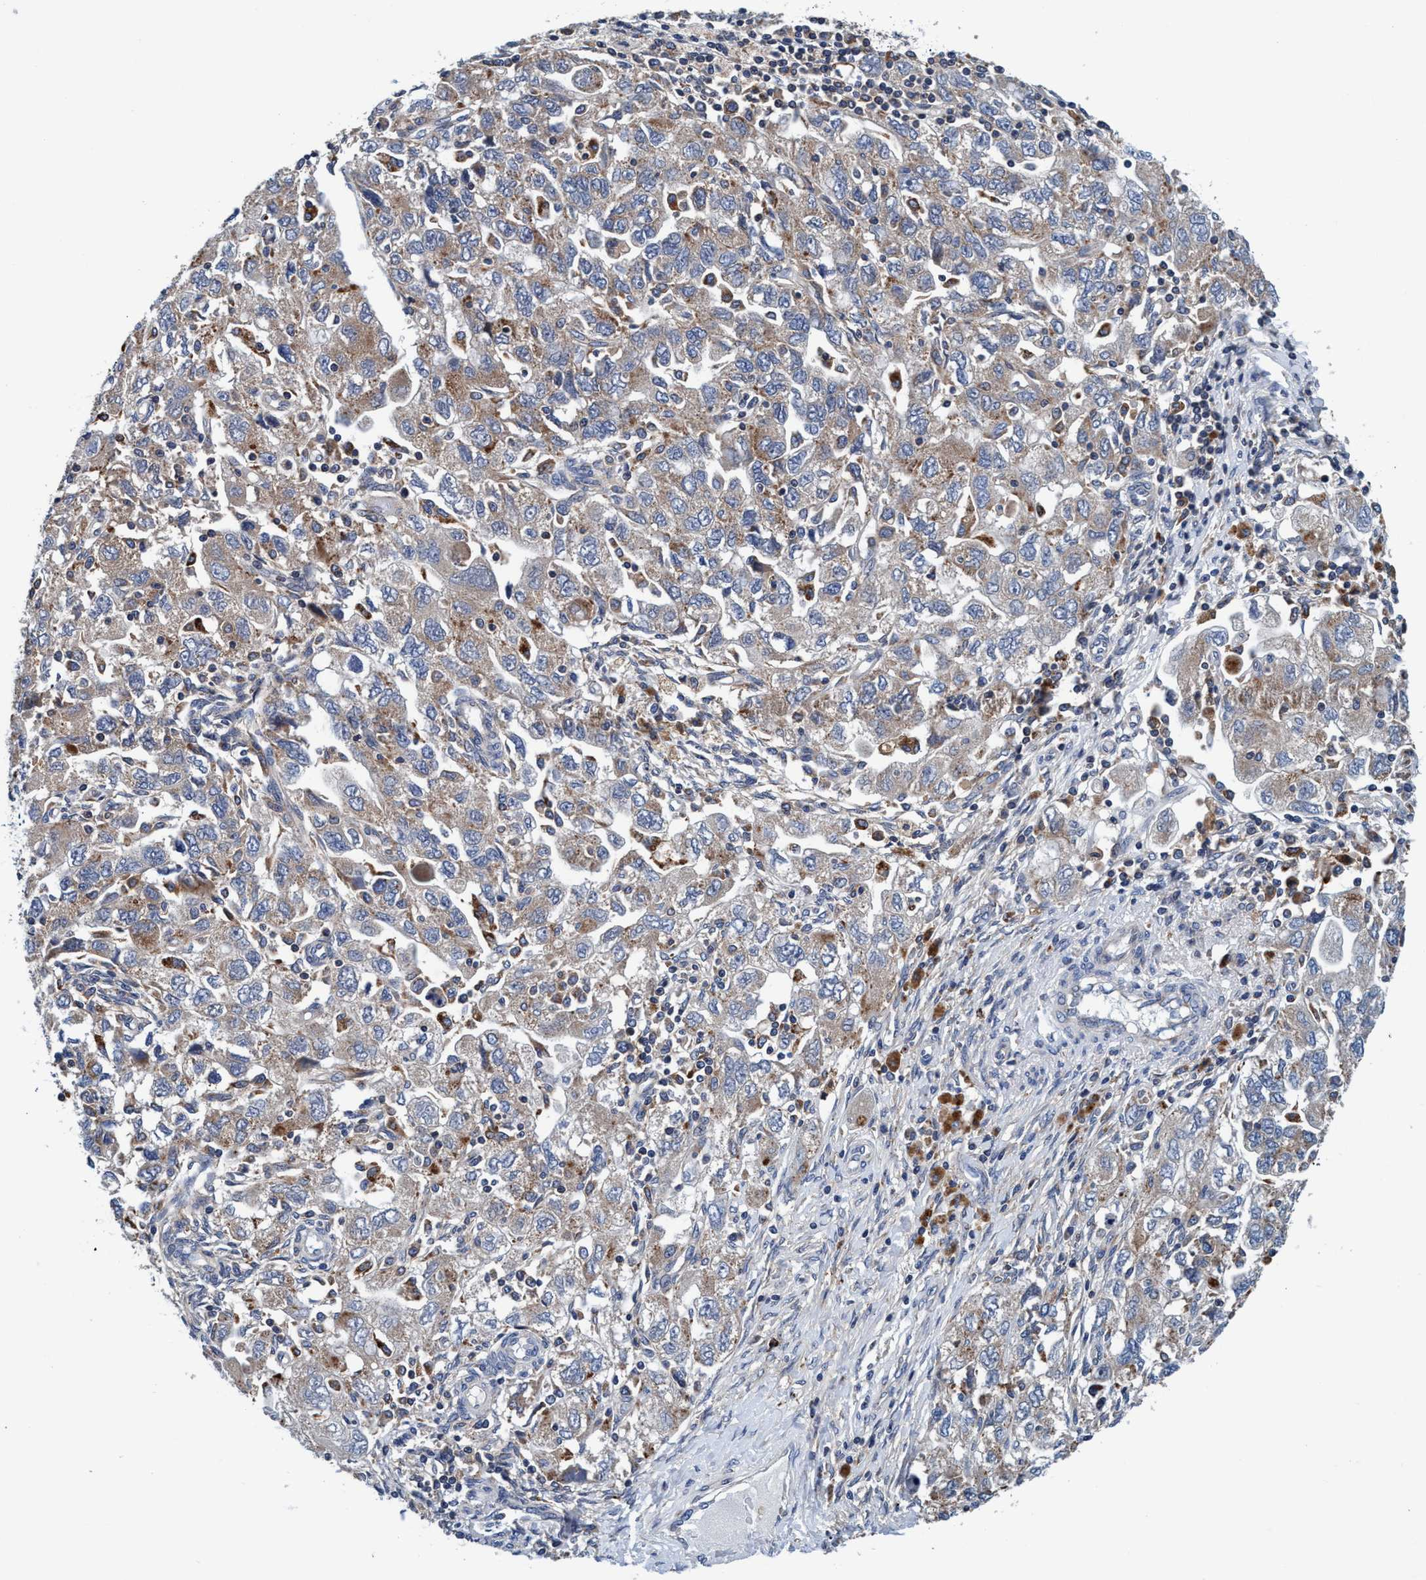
{"staining": {"intensity": "weak", "quantity": "25%-75%", "location": "cytoplasmic/membranous"}, "tissue": "ovarian cancer", "cell_type": "Tumor cells", "image_type": "cancer", "snomed": [{"axis": "morphology", "description": "Carcinoma, NOS"}, {"axis": "morphology", "description": "Cystadenocarcinoma, serous, NOS"}, {"axis": "topography", "description": "Ovary"}], "caption": "Immunohistochemistry (IHC) (DAB (3,3'-diaminobenzidine)) staining of ovarian cancer (serous cystadenocarcinoma) exhibits weak cytoplasmic/membranous protein expression in approximately 25%-75% of tumor cells.", "gene": "ENDOG", "patient": {"sex": "female", "age": 69}}